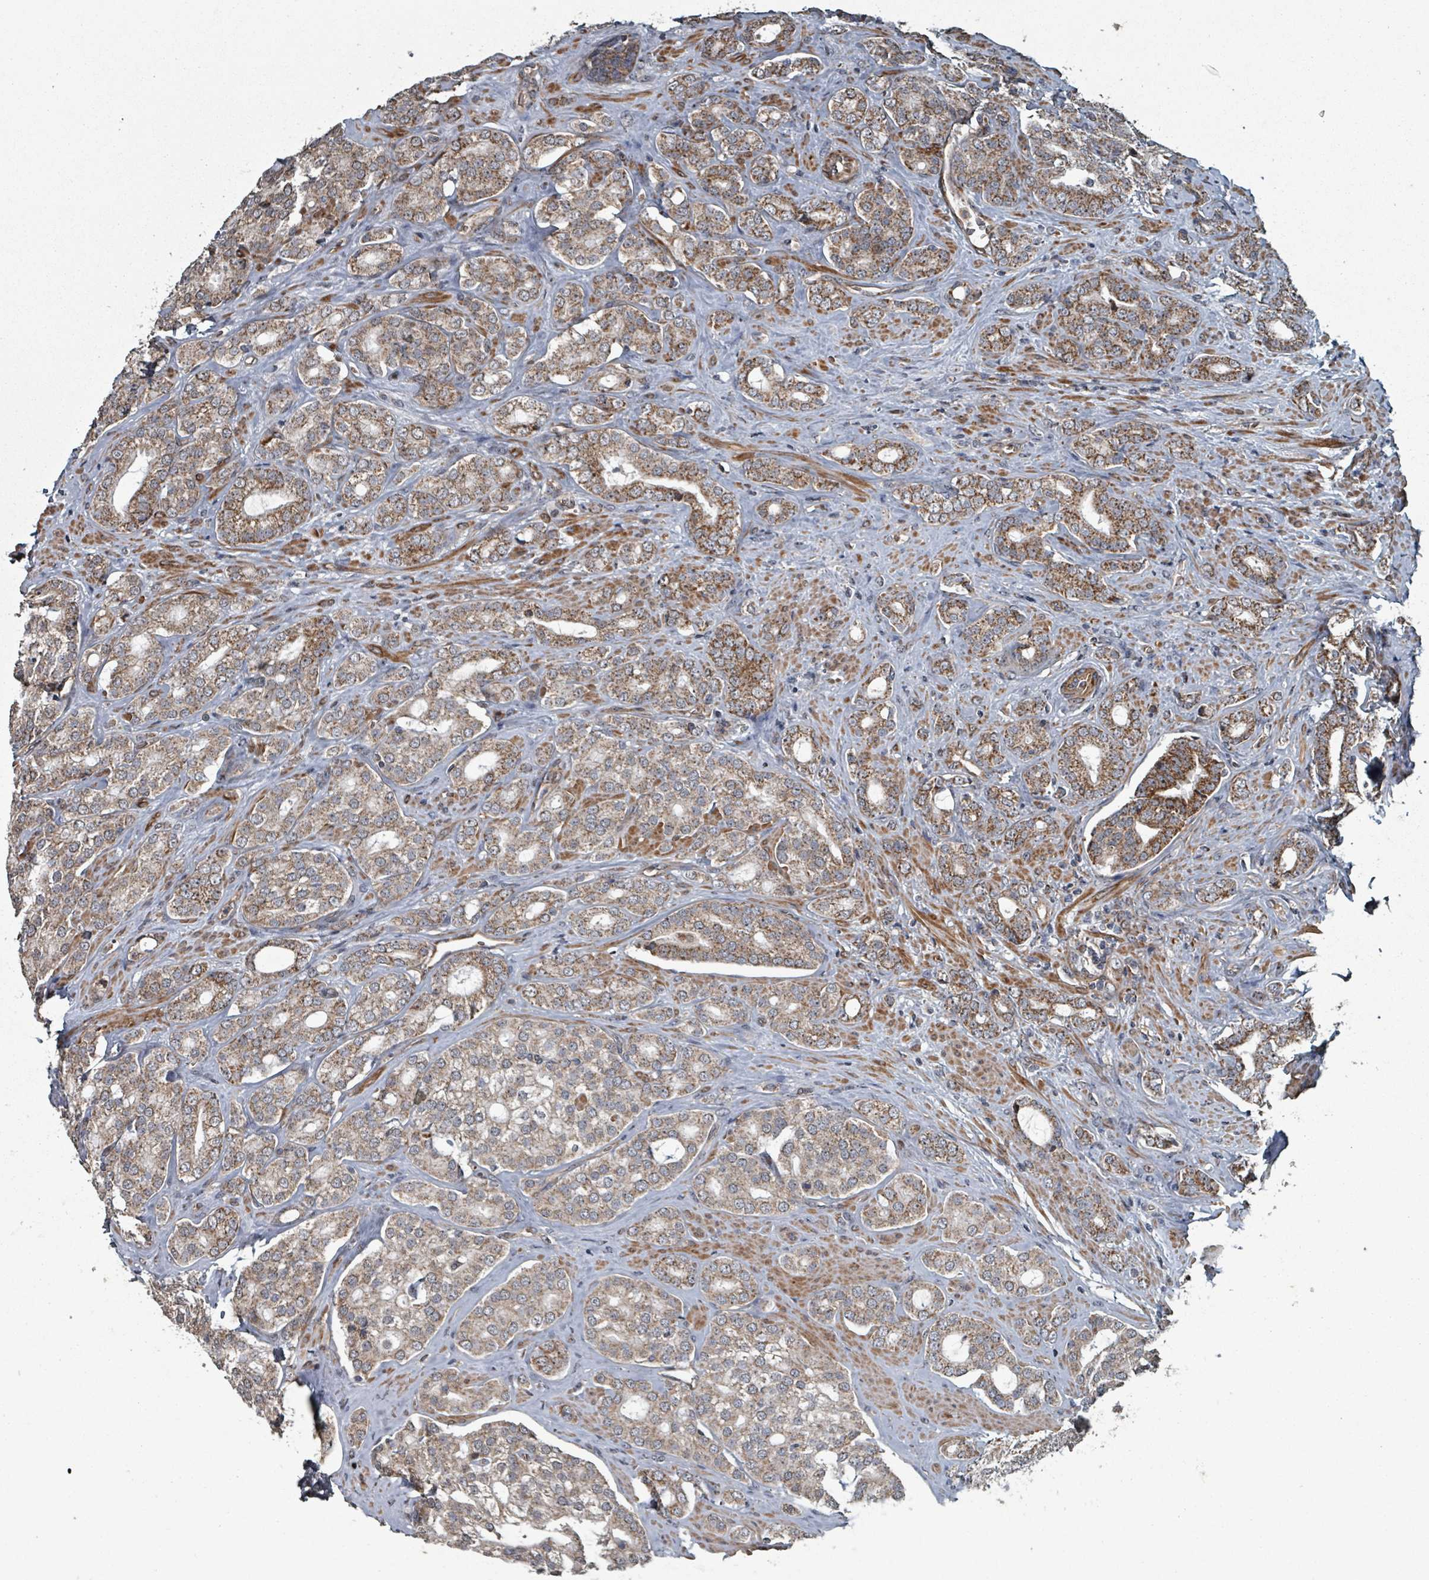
{"staining": {"intensity": "moderate", "quantity": ">75%", "location": "cytoplasmic/membranous"}, "tissue": "prostate cancer", "cell_type": "Tumor cells", "image_type": "cancer", "snomed": [{"axis": "morphology", "description": "Adenocarcinoma, High grade"}, {"axis": "topography", "description": "Prostate"}], "caption": "IHC of human prostate high-grade adenocarcinoma demonstrates medium levels of moderate cytoplasmic/membranous staining in approximately >75% of tumor cells.", "gene": "MRPL4", "patient": {"sex": "male", "age": 63}}